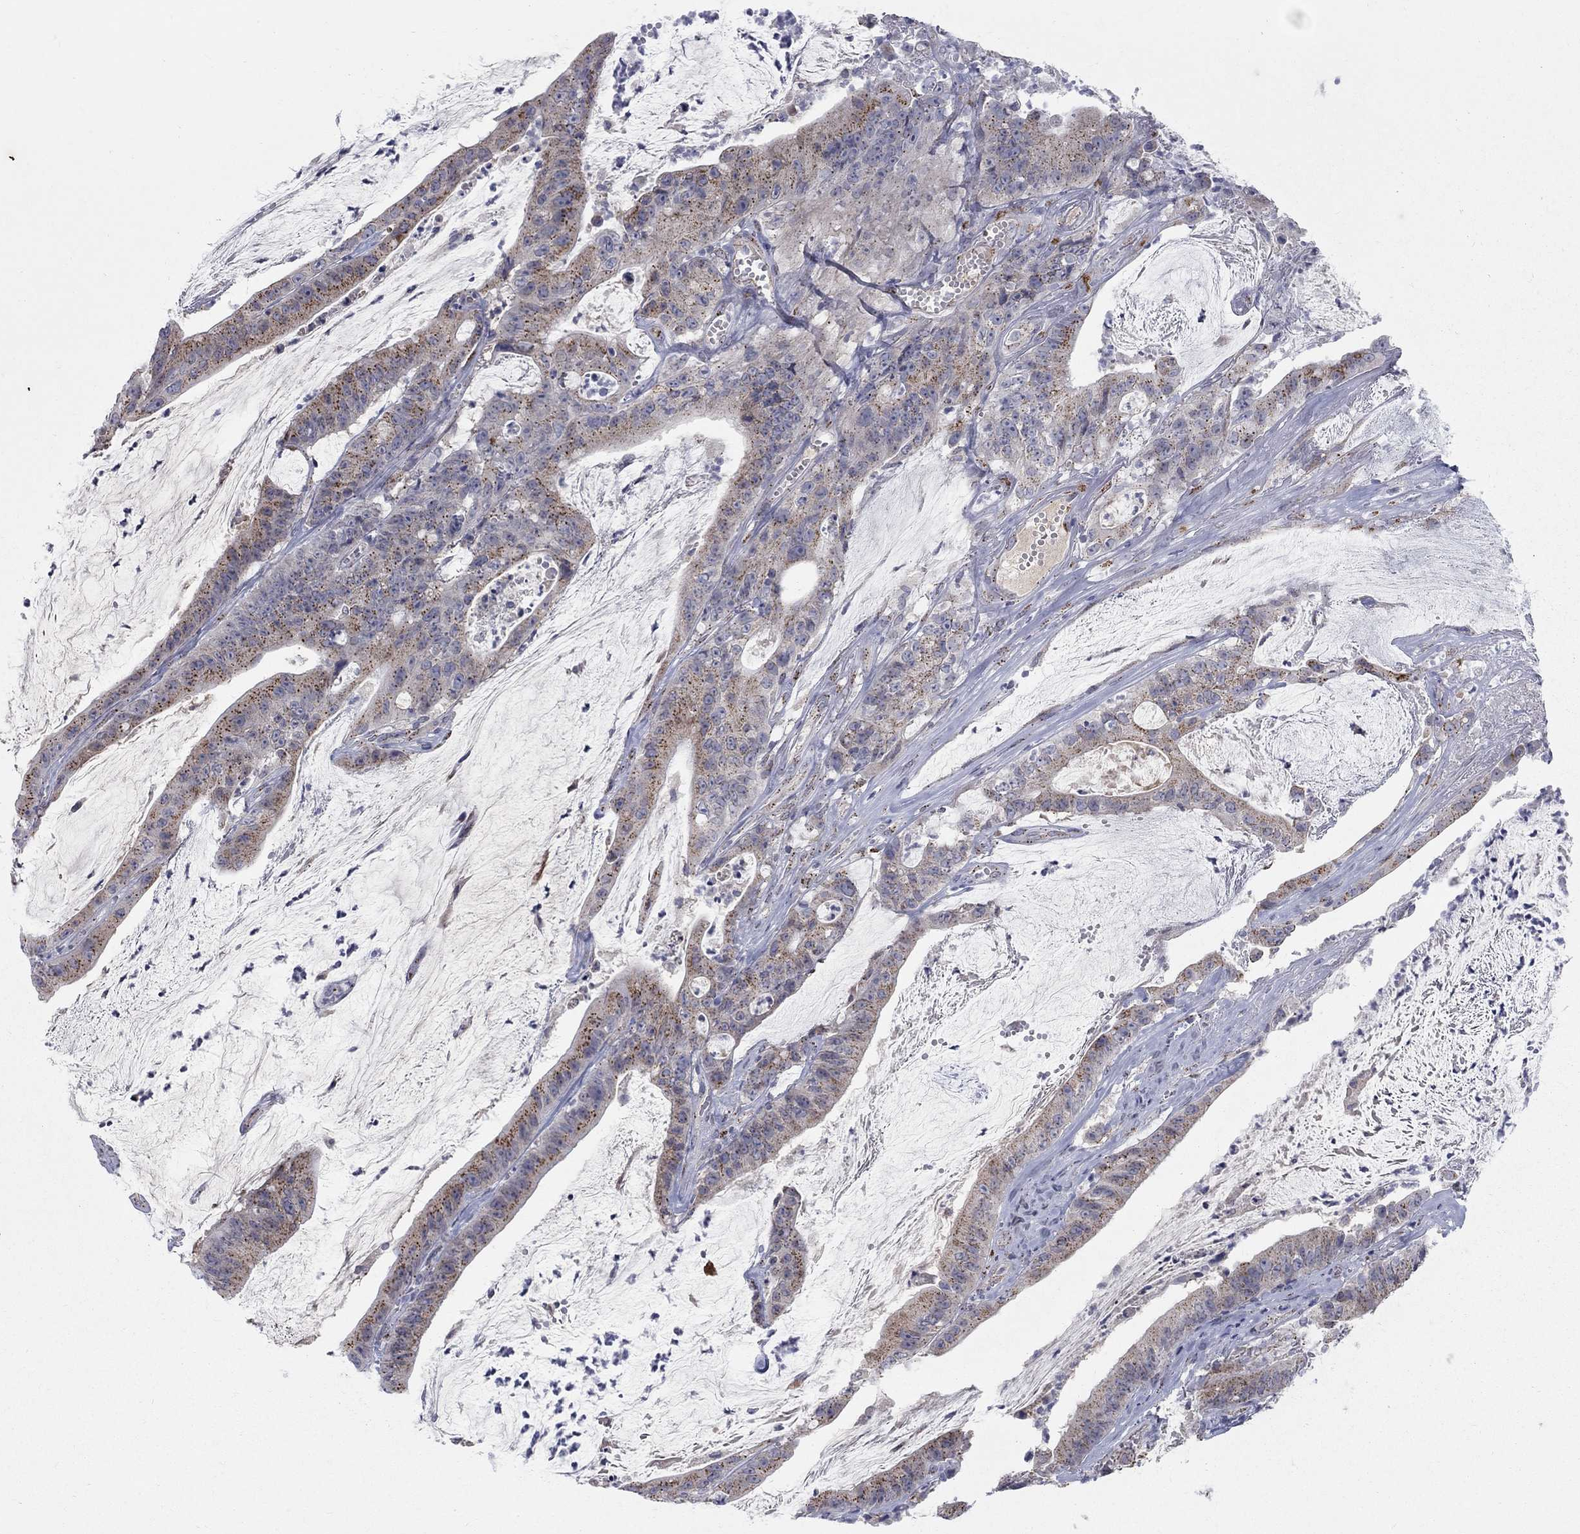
{"staining": {"intensity": "moderate", "quantity": "25%-75%", "location": "cytoplasmic/membranous"}, "tissue": "colorectal cancer", "cell_type": "Tumor cells", "image_type": "cancer", "snomed": [{"axis": "morphology", "description": "Adenocarcinoma, NOS"}, {"axis": "topography", "description": "Colon"}], "caption": "This histopathology image displays adenocarcinoma (colorectal) stained with immunohistochemistry (IHC) to label a protein in brown. The cytoplasmic/membranous of tumor cells show moderate positivity for the protein. Nuclei are counter-stained blue.", "gene": "PANK3", "patient": {"sex": "female", "age": 69}}